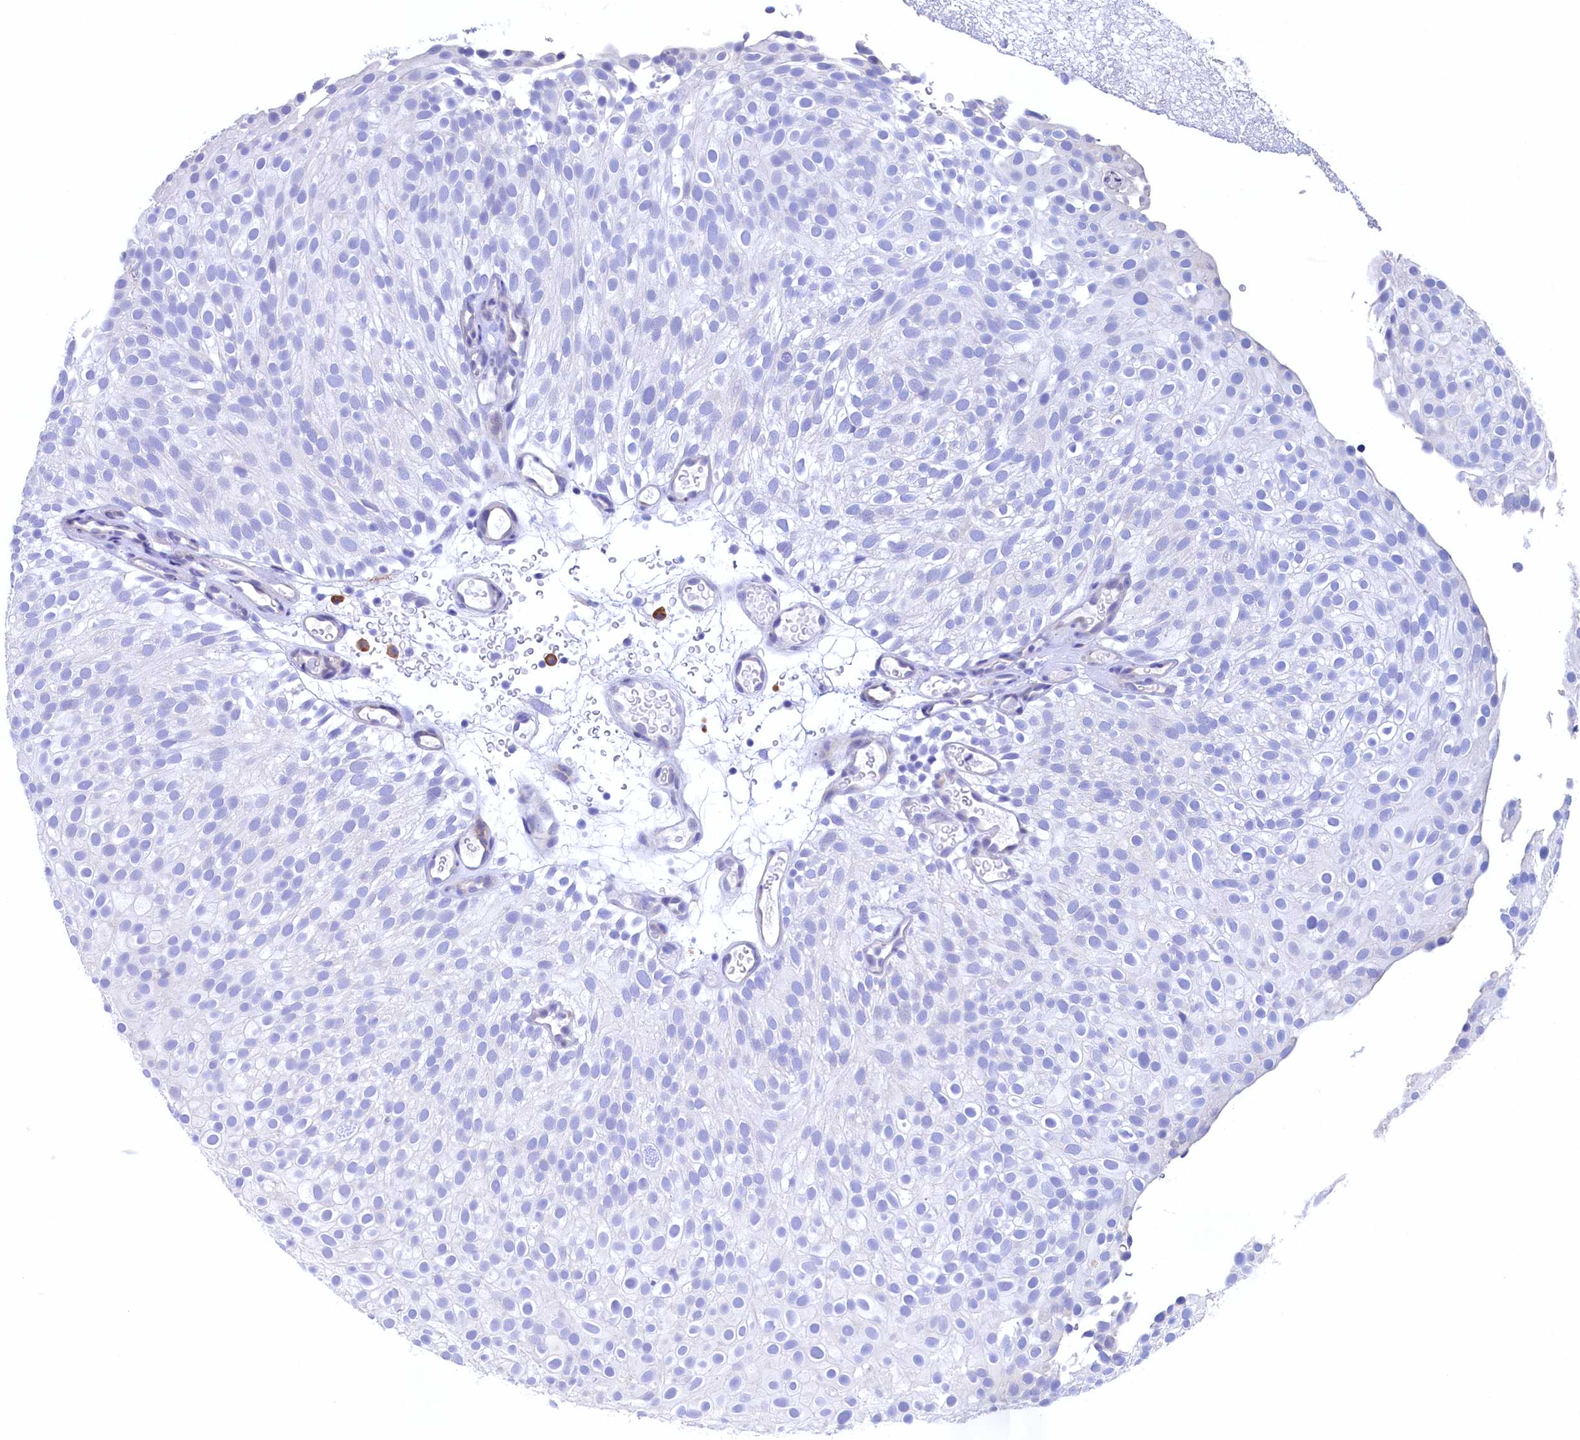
{"staining": {"intensity": "negative", "quantity": "none", "location": "none"}, "tissue": "urothelial cancer", "cell_type": "Tumor cells", "image_type": "cancer", "snomed": [{"axis": "morphology", "description": "Urothelial carcinoma, Low grade"}, {"axis": "topography", "description": "Urinary bladder"}], "caption": "The image displays no staining of tumor cells in urothelial carcinoma (low-grade).", "gene": "CBLIF", "patient": {"sex": "male", "age": 78}}